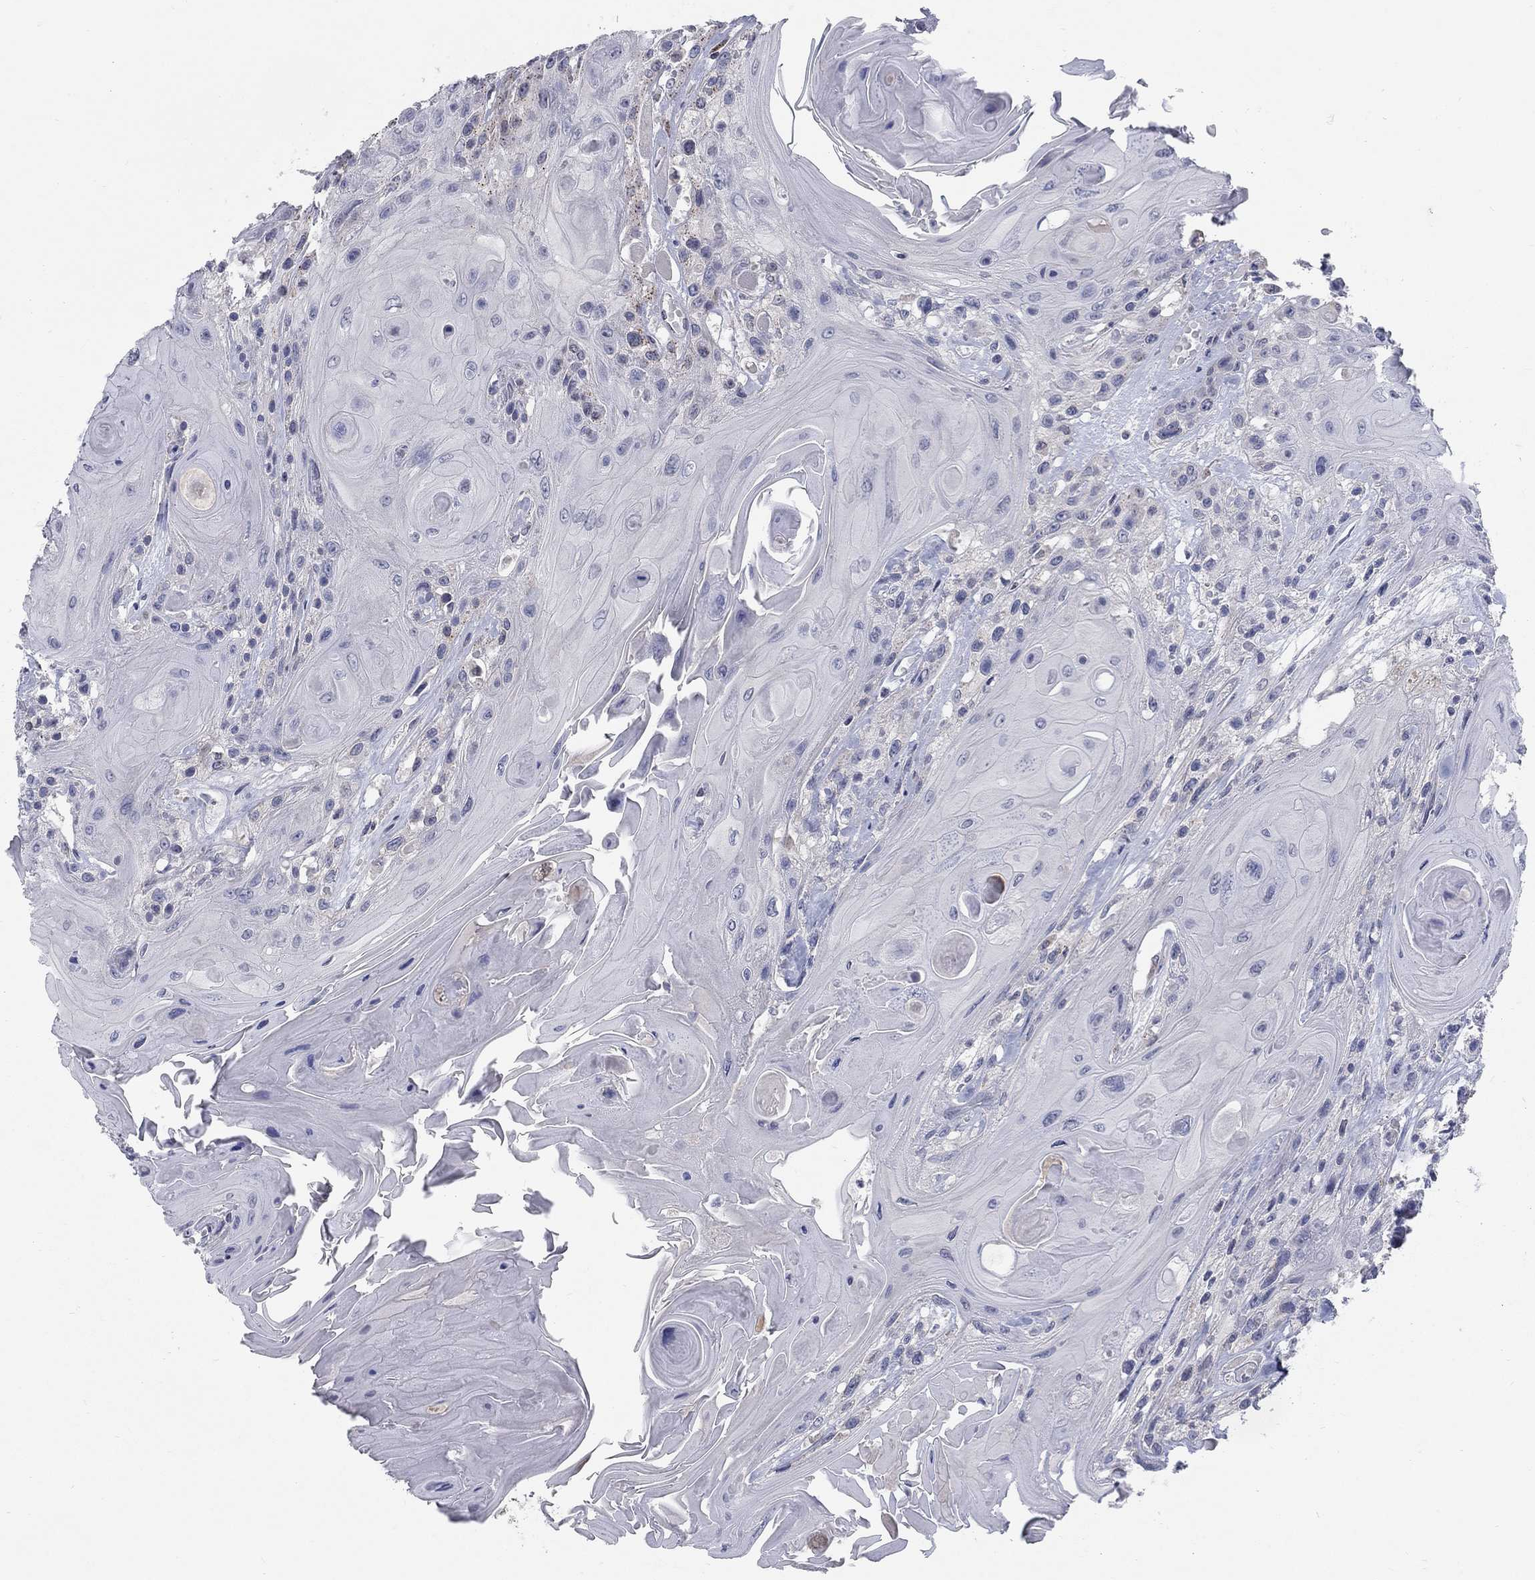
{"staining": {"intensity": "negative", "quantity": "none", "location": "none"}, "tissue": "head and neck cancer", "cell_type": "Tumor cells", "image_type": "cancer", "snomed": [{"axis": "morphology", "description": "Squamous cell carcinoma, NOS"}, {"axis": "topography", "description": "Head-Neck"}], "caption": "Immunohistochemical staining of human head and neck cancer displays no significant staining in tumor cells.", "gene": "PANK3", "patient": {"sex": "female", "age": 59}}